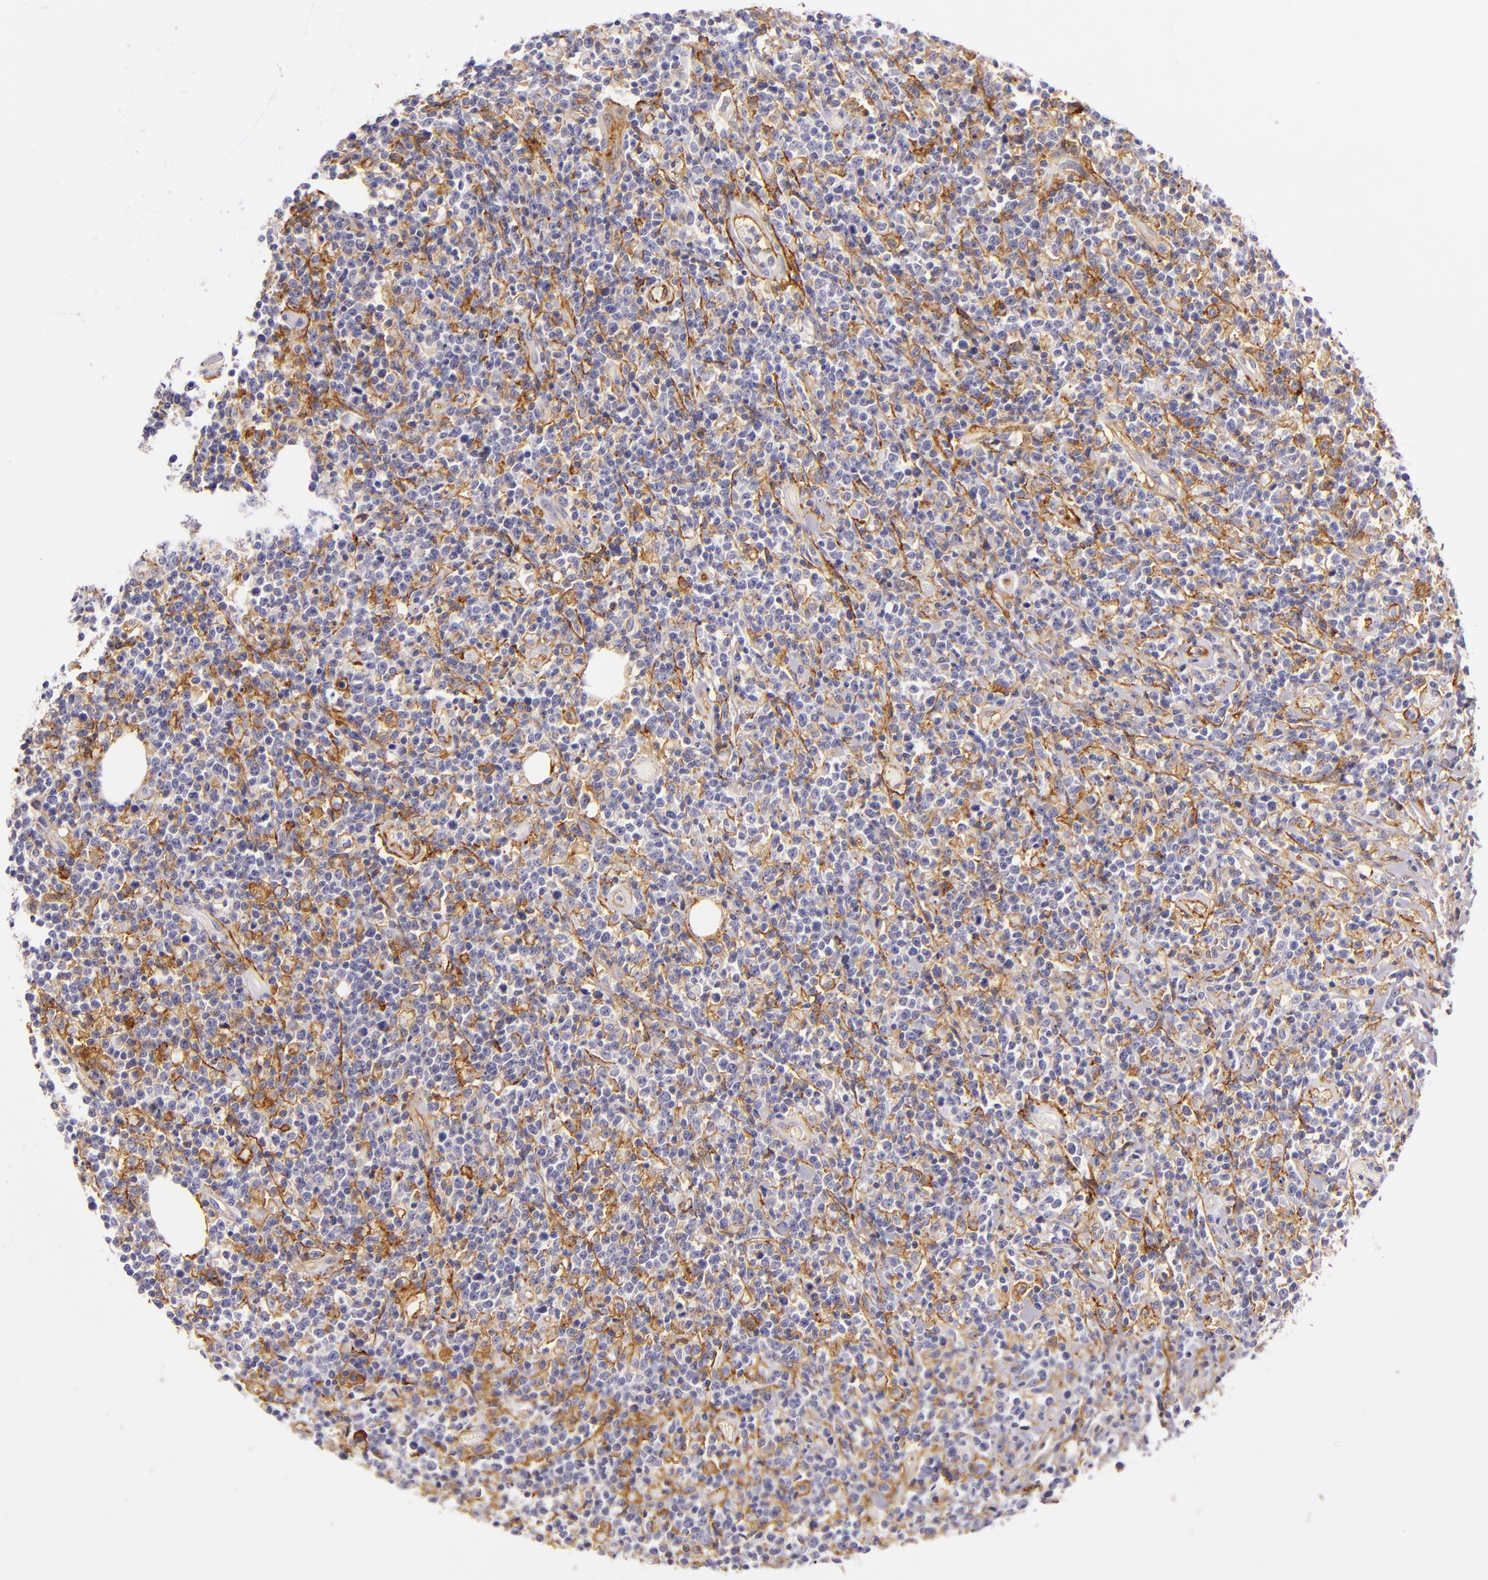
{"staining": {"intensity": "negative", "quantity": "none", "location": "none"}, "tissue": "lymphoma", "cell_type": "Tumor cells", "image_type": "cancer", "snomed": [{"axis": "morphology", "description": "Malignant lymphoma, non-Hodgkin's type, High grade"}, {"axis": "topography", "description": "Colon"}], "caption": "Immunohistochemical staining of human lymphoma demonstrates no significant expression in tumor cells. Nuclei are stained in blue.", "gene": "ICAM1", "patient": {"sex": "male", "age": 82}}